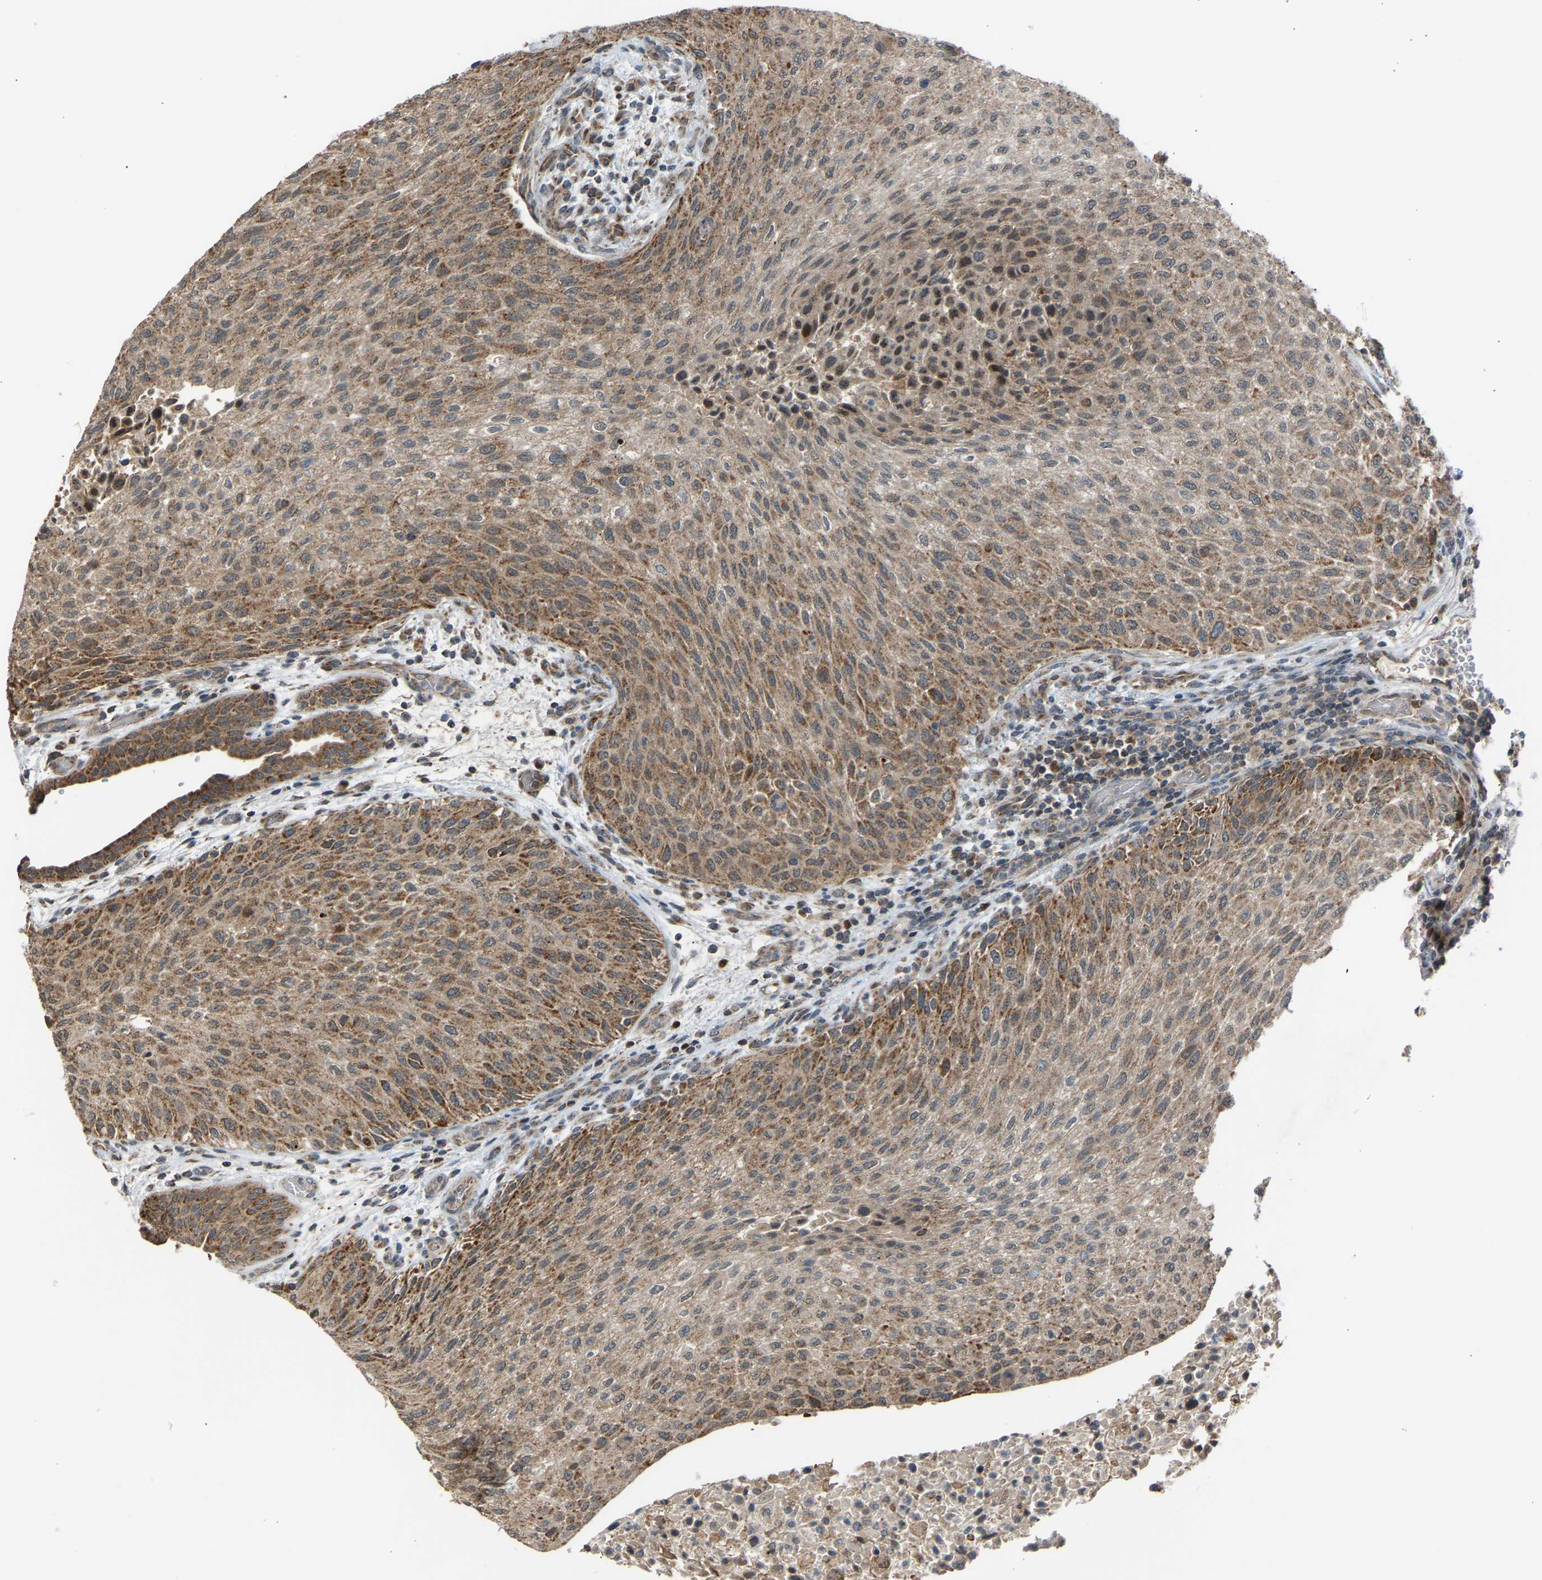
{"staining": {"intensity": "moderate", "quantity": ">75%", "location": "cytoplasmic/membranous"}, "tissue": "urothelial cancer", "cell_type": "Tumor cells", "image_type": "cancer", "snomed": [{"axis": "morphology", "description": "Urothelial carcinoma, Low grade"}, {"axis": "morphology", "description": "Urothelial carcinoma, High grade"}, {"axis": "topography", "description": "Urinary bladder"}], "caption": "Immunohistochemistry of urothelial cancer demonstrates medium levels of moderate cytoplasmic/membranous expression in about >75% of tumor cells.", "gene": "SLIRP", "patient": {"sex": "male", "age": 35}}